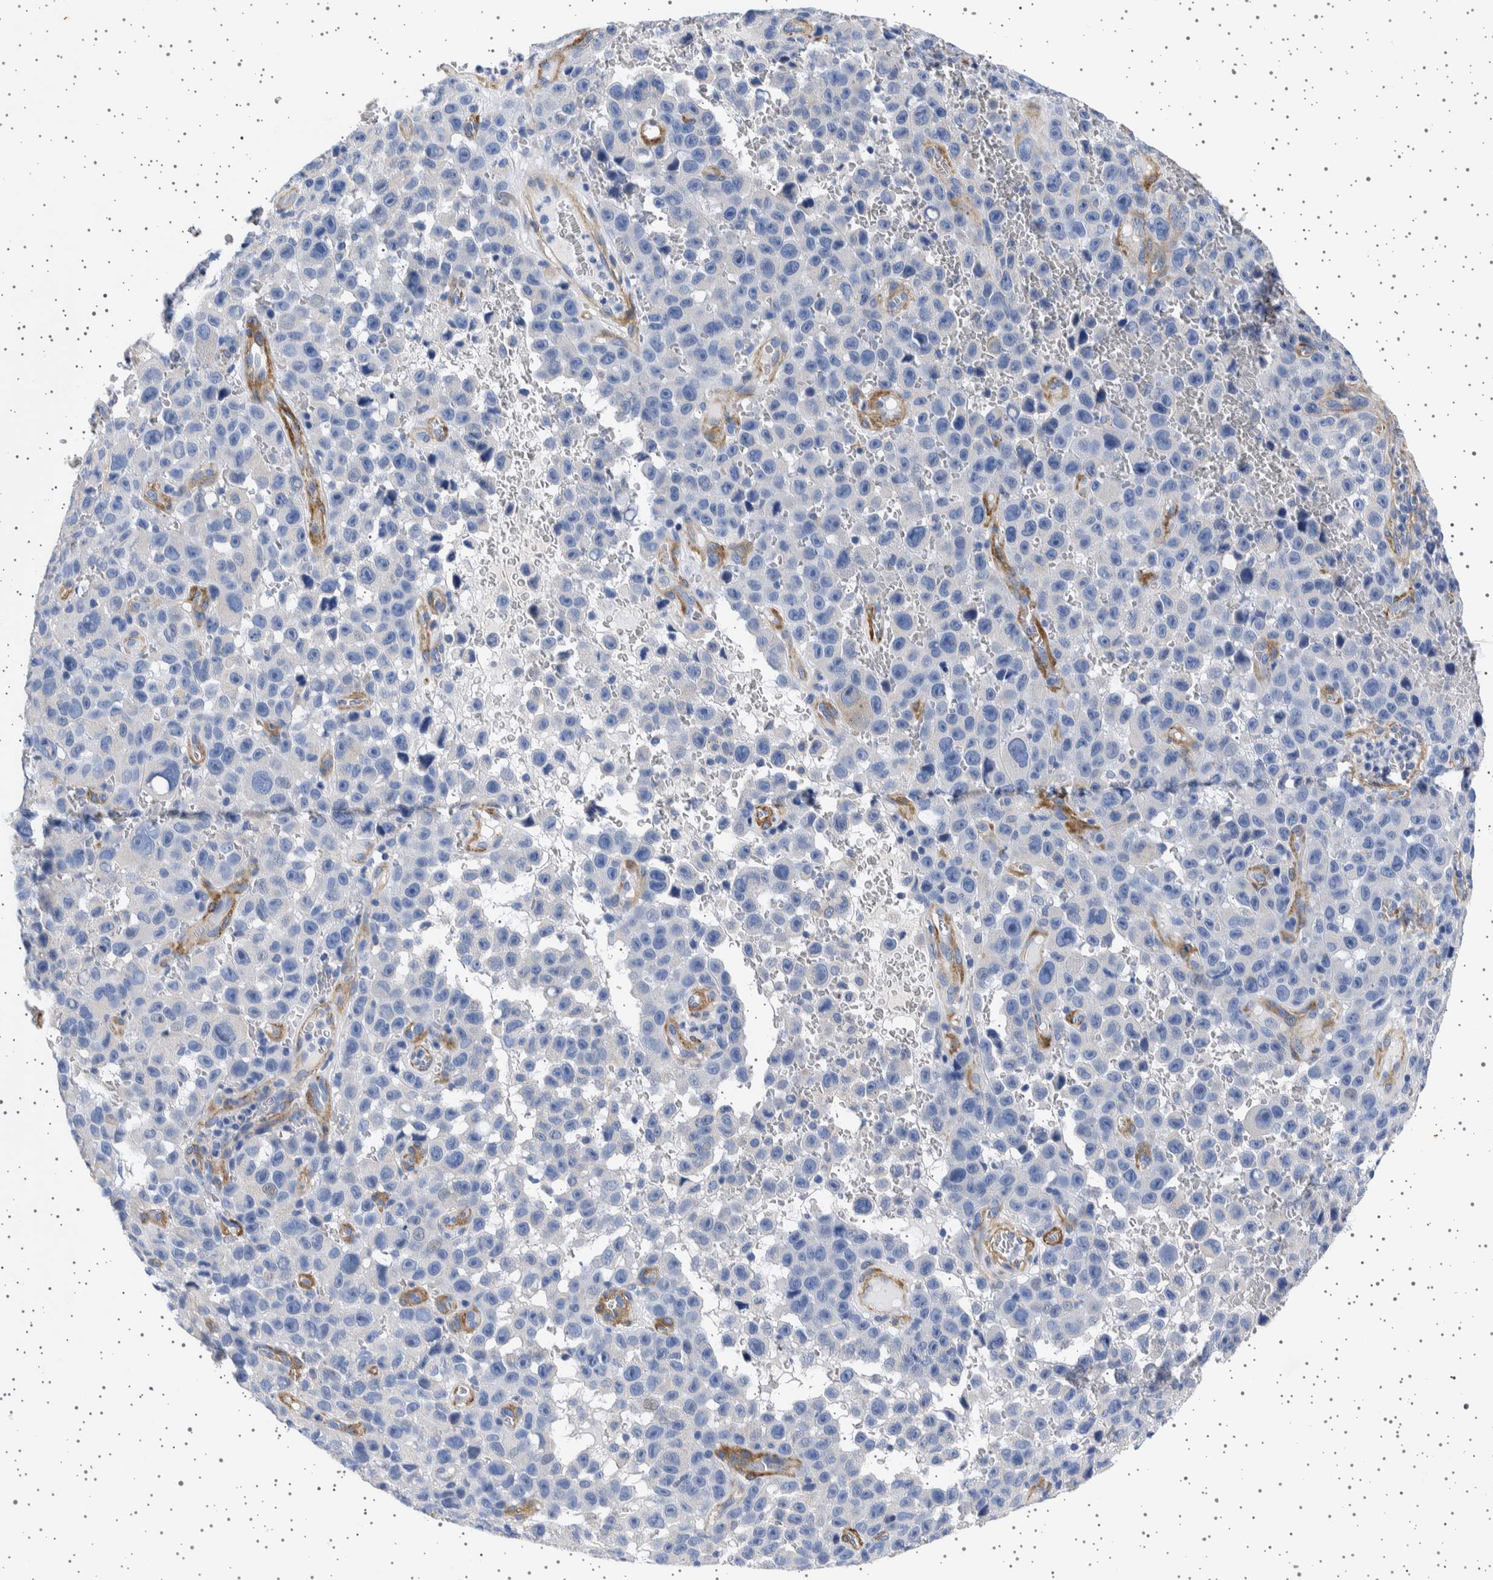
{"staining": {"intensity": "negative", "quantity": "none", "location": "none"}, "tissue": "melanoma", "cell_type": "Tumor cells", "image_type": "cancer", "snomed": [{"axis": "morphology", "description": "Malignant melanoma, NOS"}, {"axis": "topography", "description": "Skin"}], "caption": "Tumor cells show no significant protein expression in malignant melanoma.", "gene": "SEPTIN4", "patient": {"sex": "female", "age": 82}}